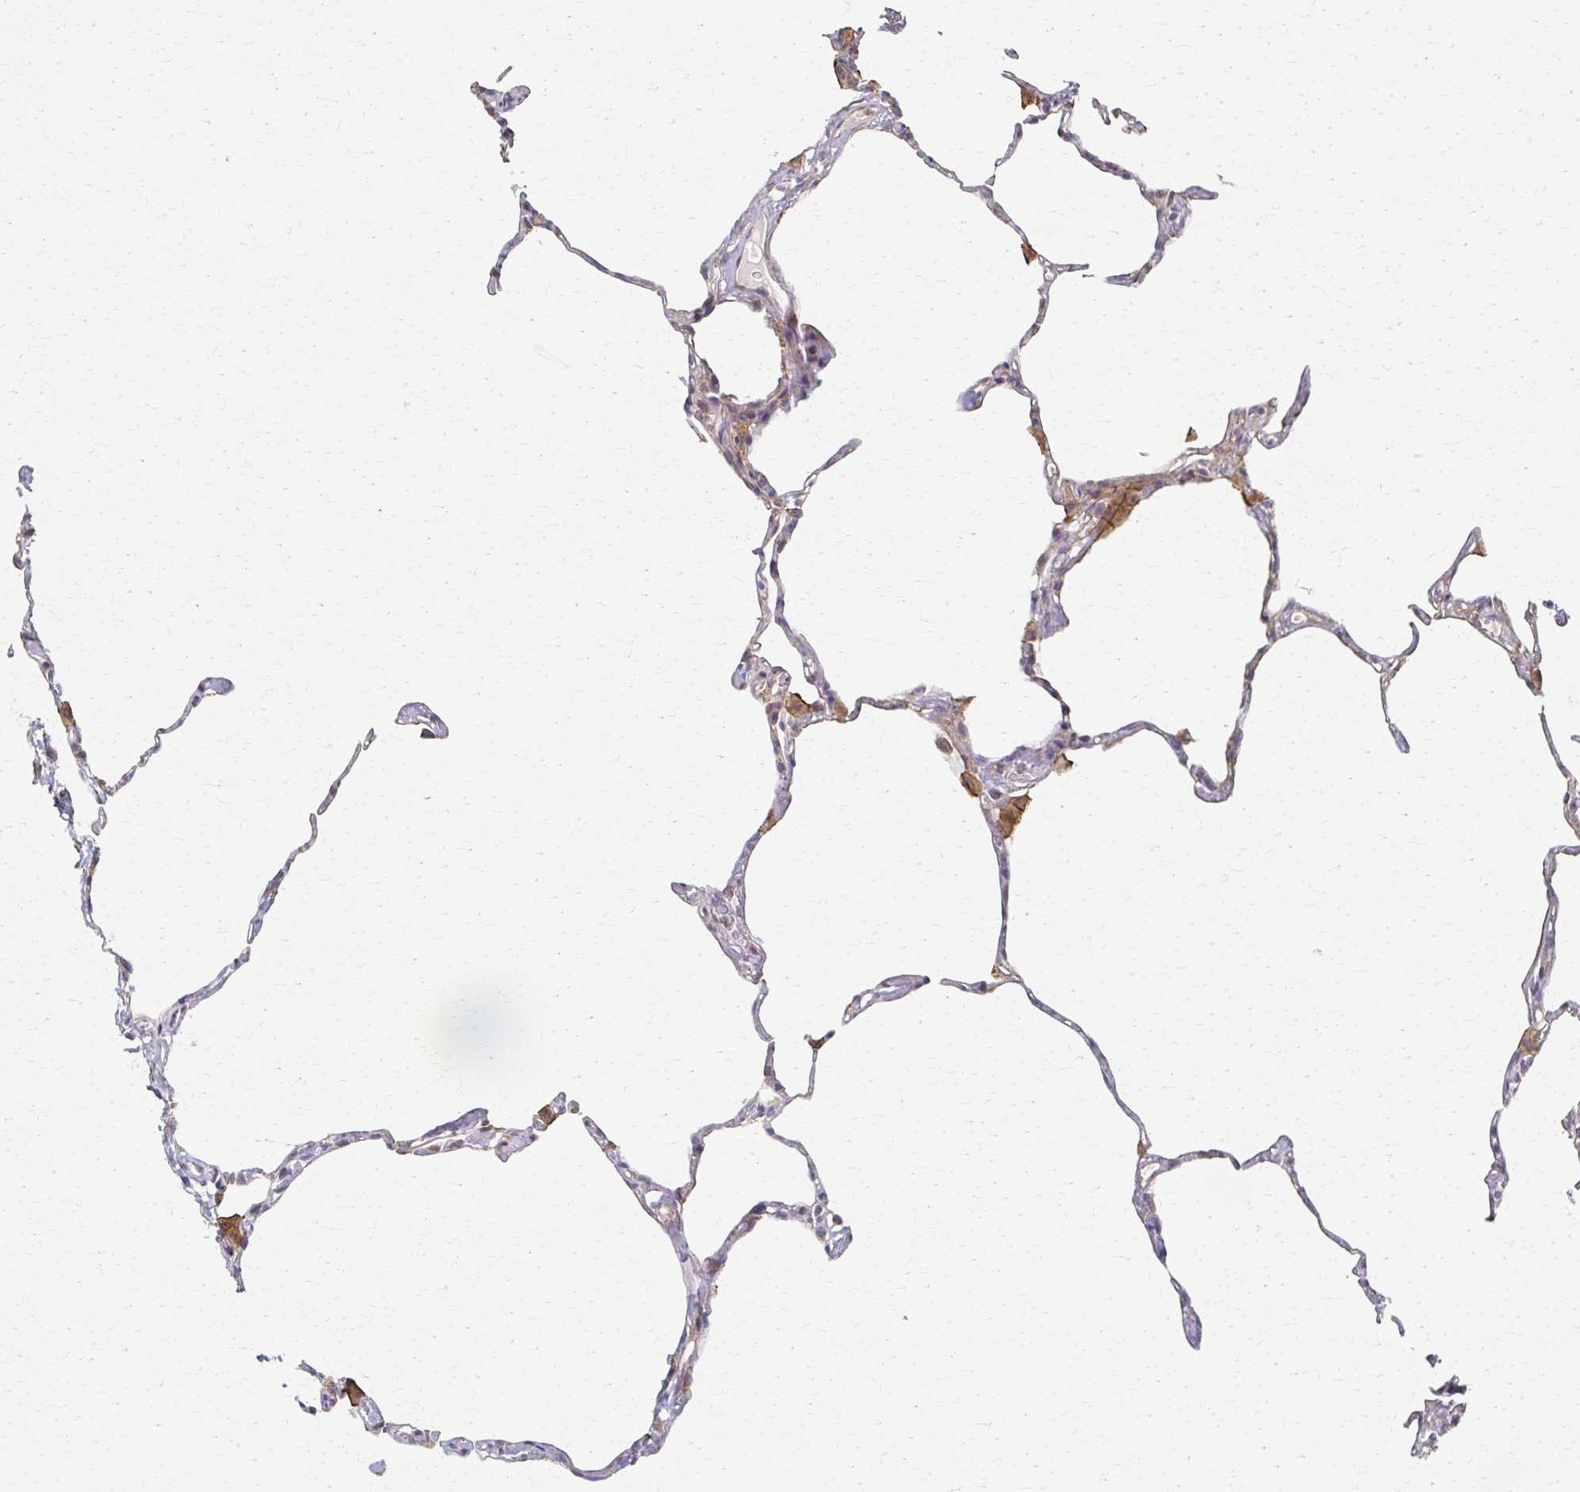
{"staining": {"intensity": "moderate", "quantity": "<25%", "location": "cytoplasmic/membranous"}, "tissue": "lung", "cell_type": "Alveolar cells", "image_type": "normal", "snomed": [{"axis": "morphology", "description": "Normal tissue, NOS"}, {"axis": "topography", "description": "Lung"}], "caption": "Immunohistochemical staining of normal lung exhibits moderate cytoplasmic/membranous protein expression in approximately <25% of alveolar cells. Immunohistochemistry (ihc) stains the protein in brown and the nuclei are stained blue.", "gene": "EOLA1", "patient": {"sex": "male", "age": 65}}